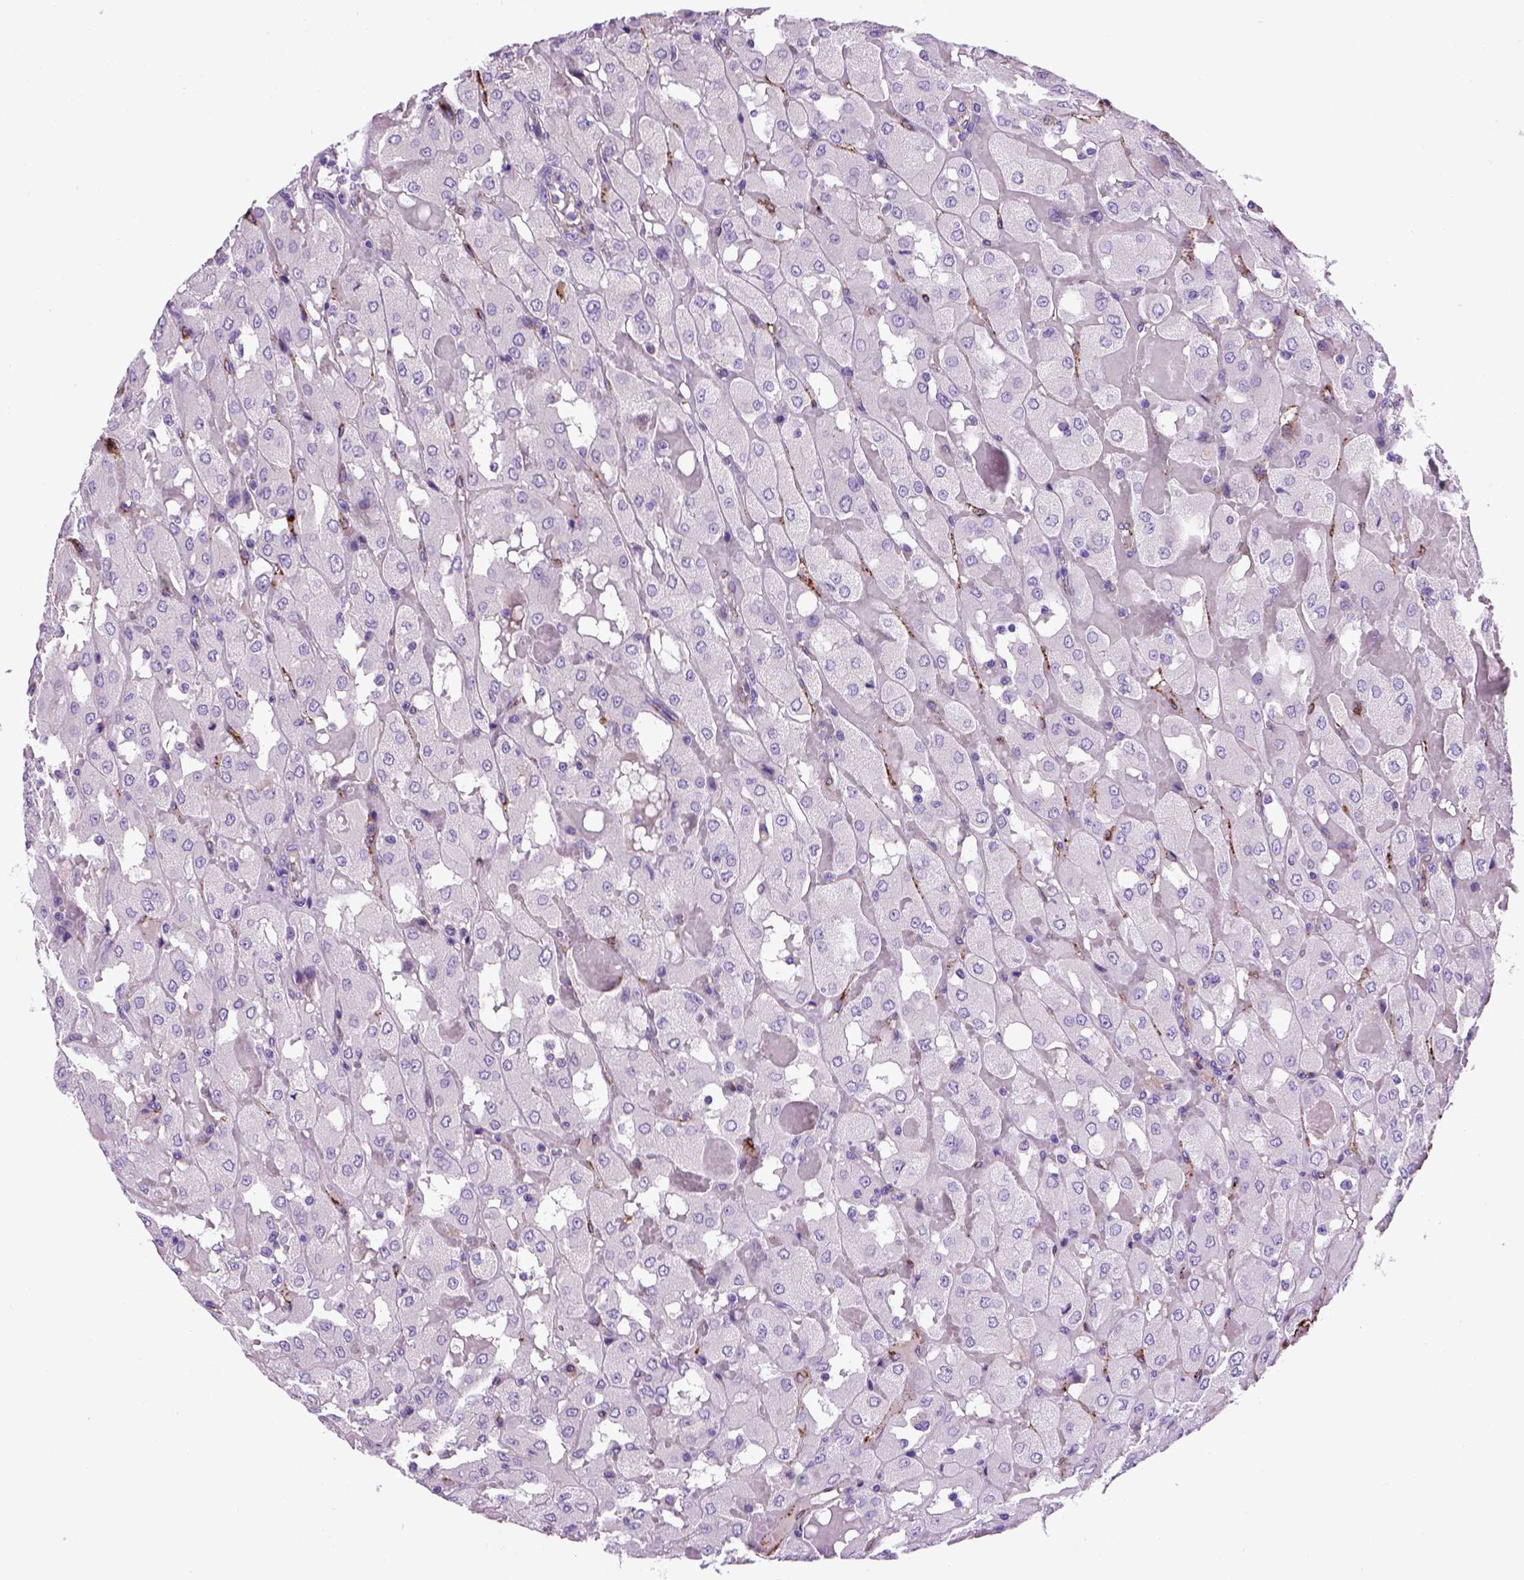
{"staining": {"intensity": "negative", "quantity": "none", "location": "none"}, "tissue": "renal cancer", "cell_type": "Tumor cells", "image_type": "cancer", "snomed": [{"axis": "morphology", "description": "Adenocarcinoma, NOS"}, {"axis": "topography", "description": "Kidney"}], "caption": "Tumor cells show no significant expression in renal adenocarcinoma.", "gene": "VWF", "patient": {"sex": "male", "age": 72}}